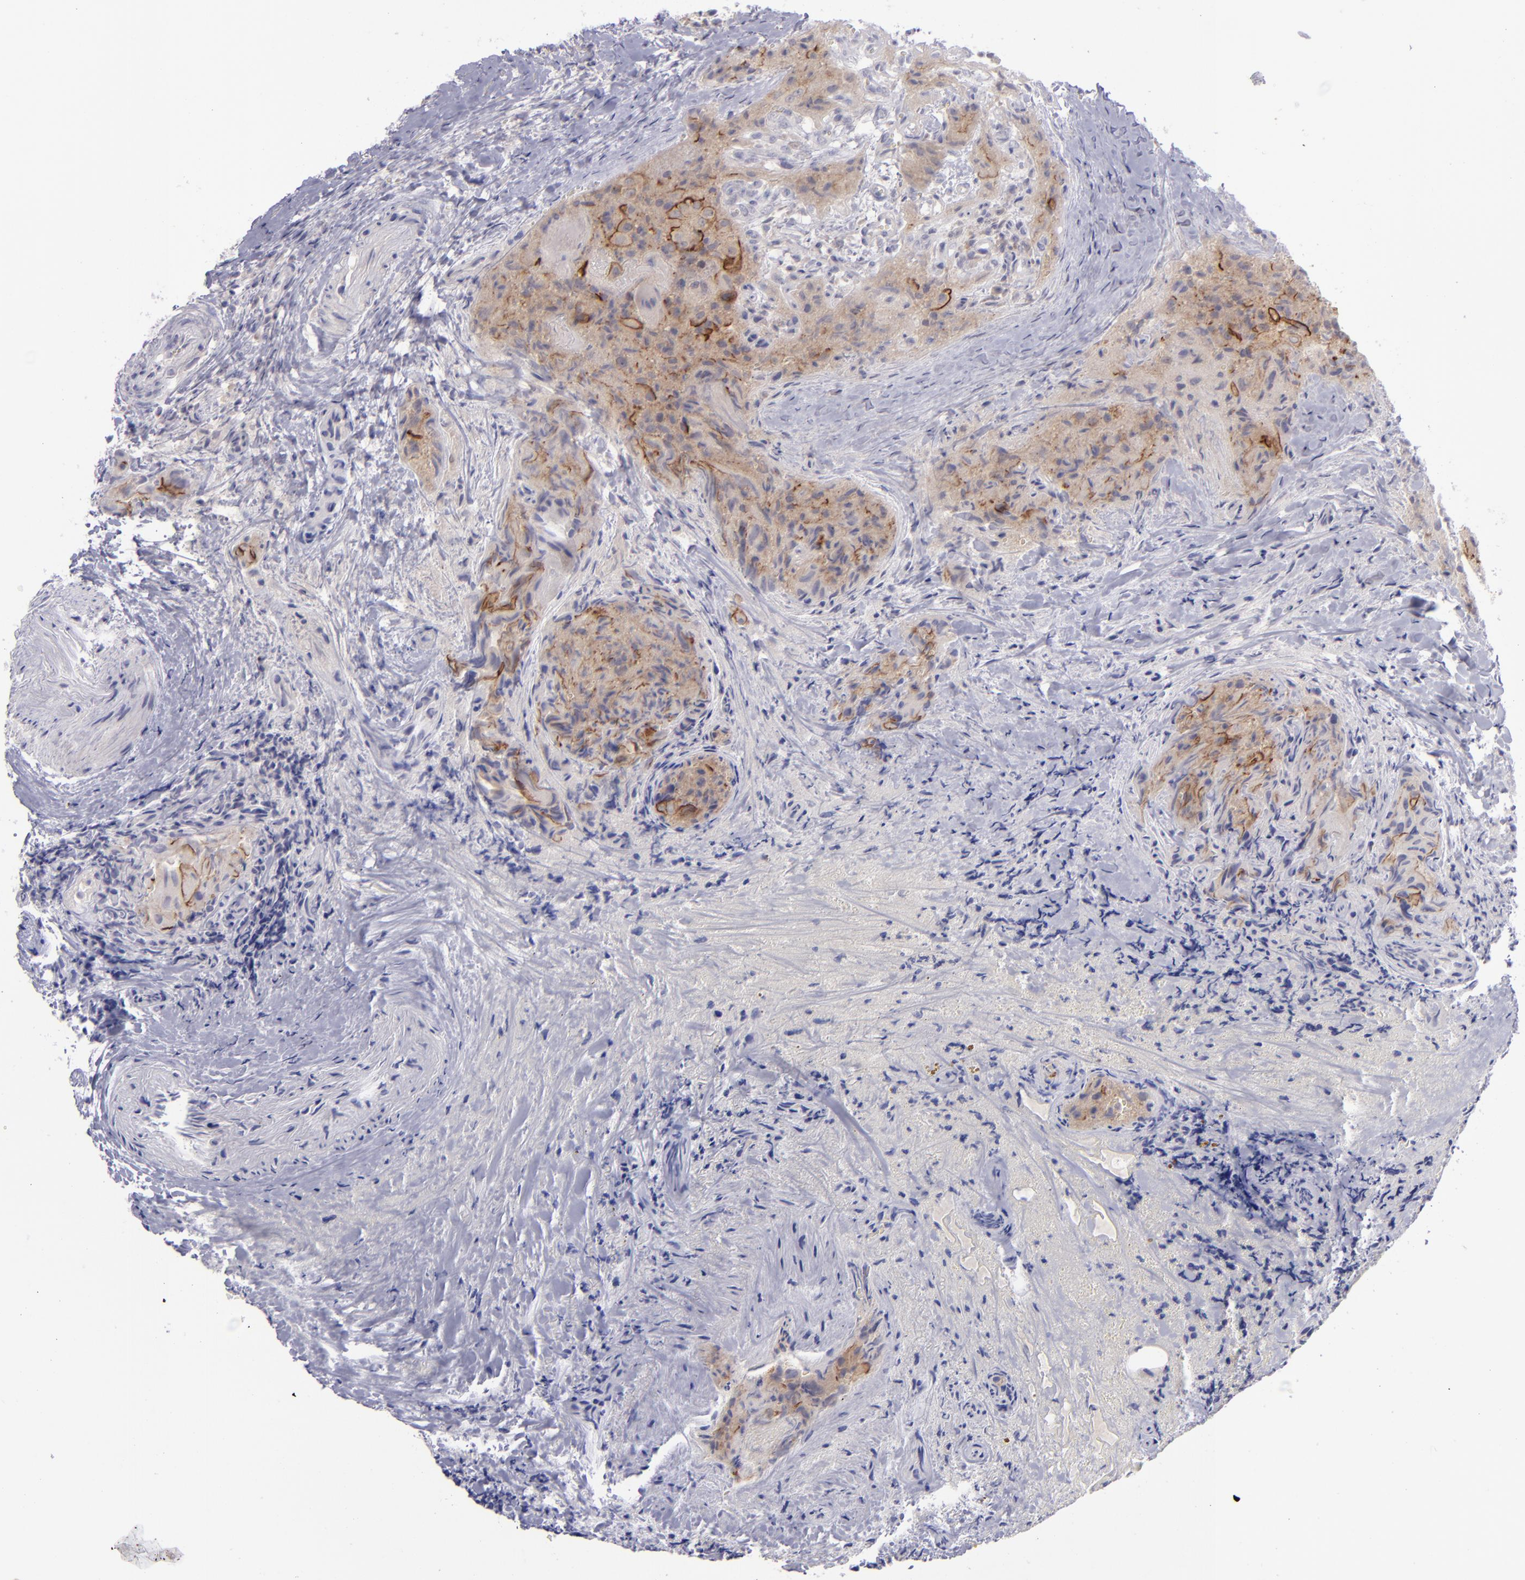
{"staining": {"intensity": "moderate", "quantity": ">75%", "location": "cytoplasmic/membranous"}, "tissue": "thyroid cancer", "cell_type": "Tumor cells", "image_type": "cancer", "snomed": [{"axis": "morphology", "description": "Papillary adenocarcinoma, NOS"}, {"axis": "topography", "description": "Thyroid gland"}], "caption": "Brown immunohistochemical staining in human papillary adenocarcinoma (thyroid) displays moderate cytoplasmic/membranous staining in approximately >75% of tumor cells. (DAB (3,3'-diaminobenzidine) = brown stain, brightfield microscopy at high magnification).", "gene": "EVPL", "patient": {"sex": "female", "age": 71}}